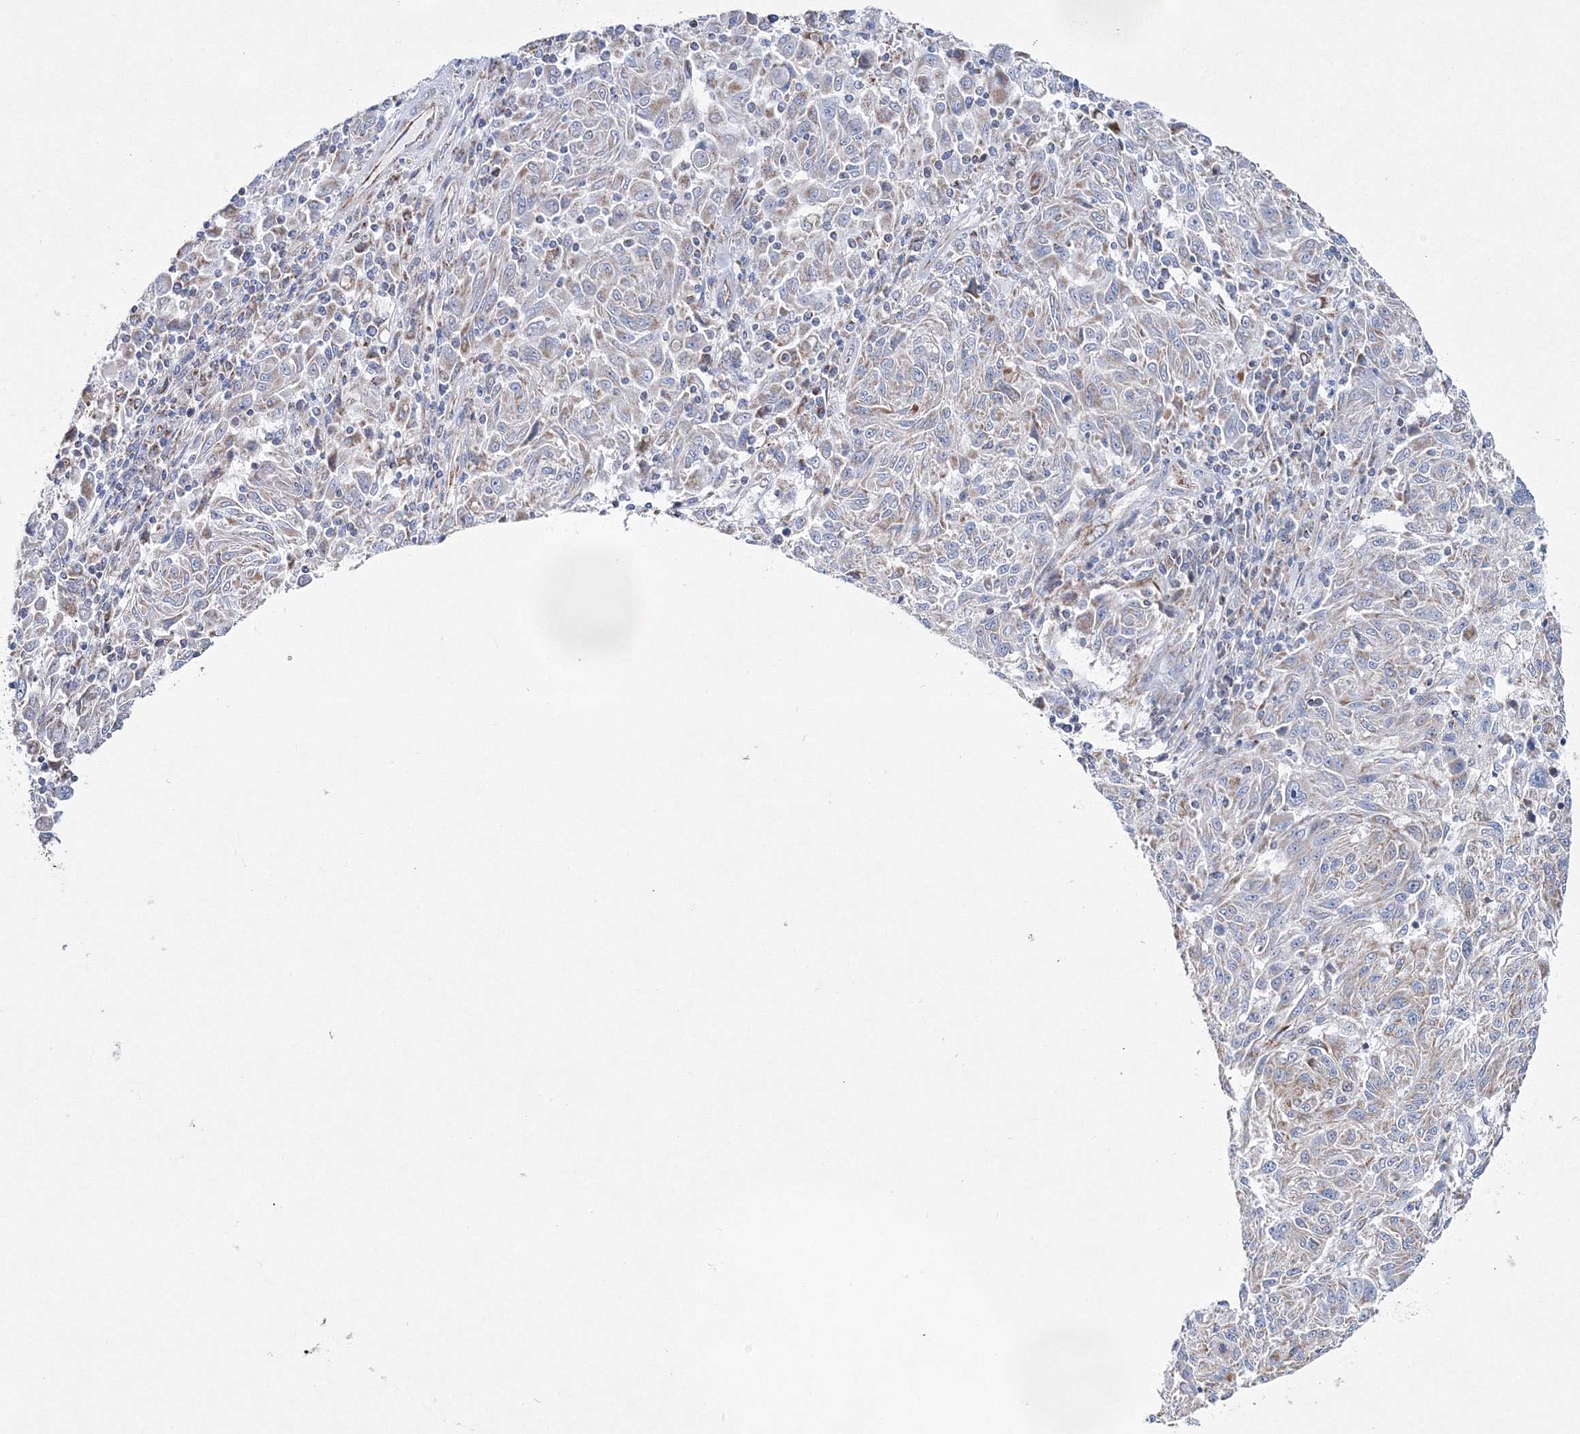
{"staining": {"intensity": "weak", "quantity": "25%-75%", "location": "cytoplasmic/membranous"}, "tissue": "melanoma", "cell_type": "Tumor cells", "image_type": "cancer", "snomed": [{"axis": "morphology", "description": "Malignant melanoma, NOS"}, {"axis": "topography", "description": "Skin"}], "caption": "Immunohistochemical staining of malignant melanoma displays low levels of weak cytoplasmic/membranous protein staining in approximately 25%-75% of tumor cells. (DAB IHC, brown staining for protein, blue staining for nuclei).", "gene": "HIBCH", "patient": {"sex": "male", "age": 53}}